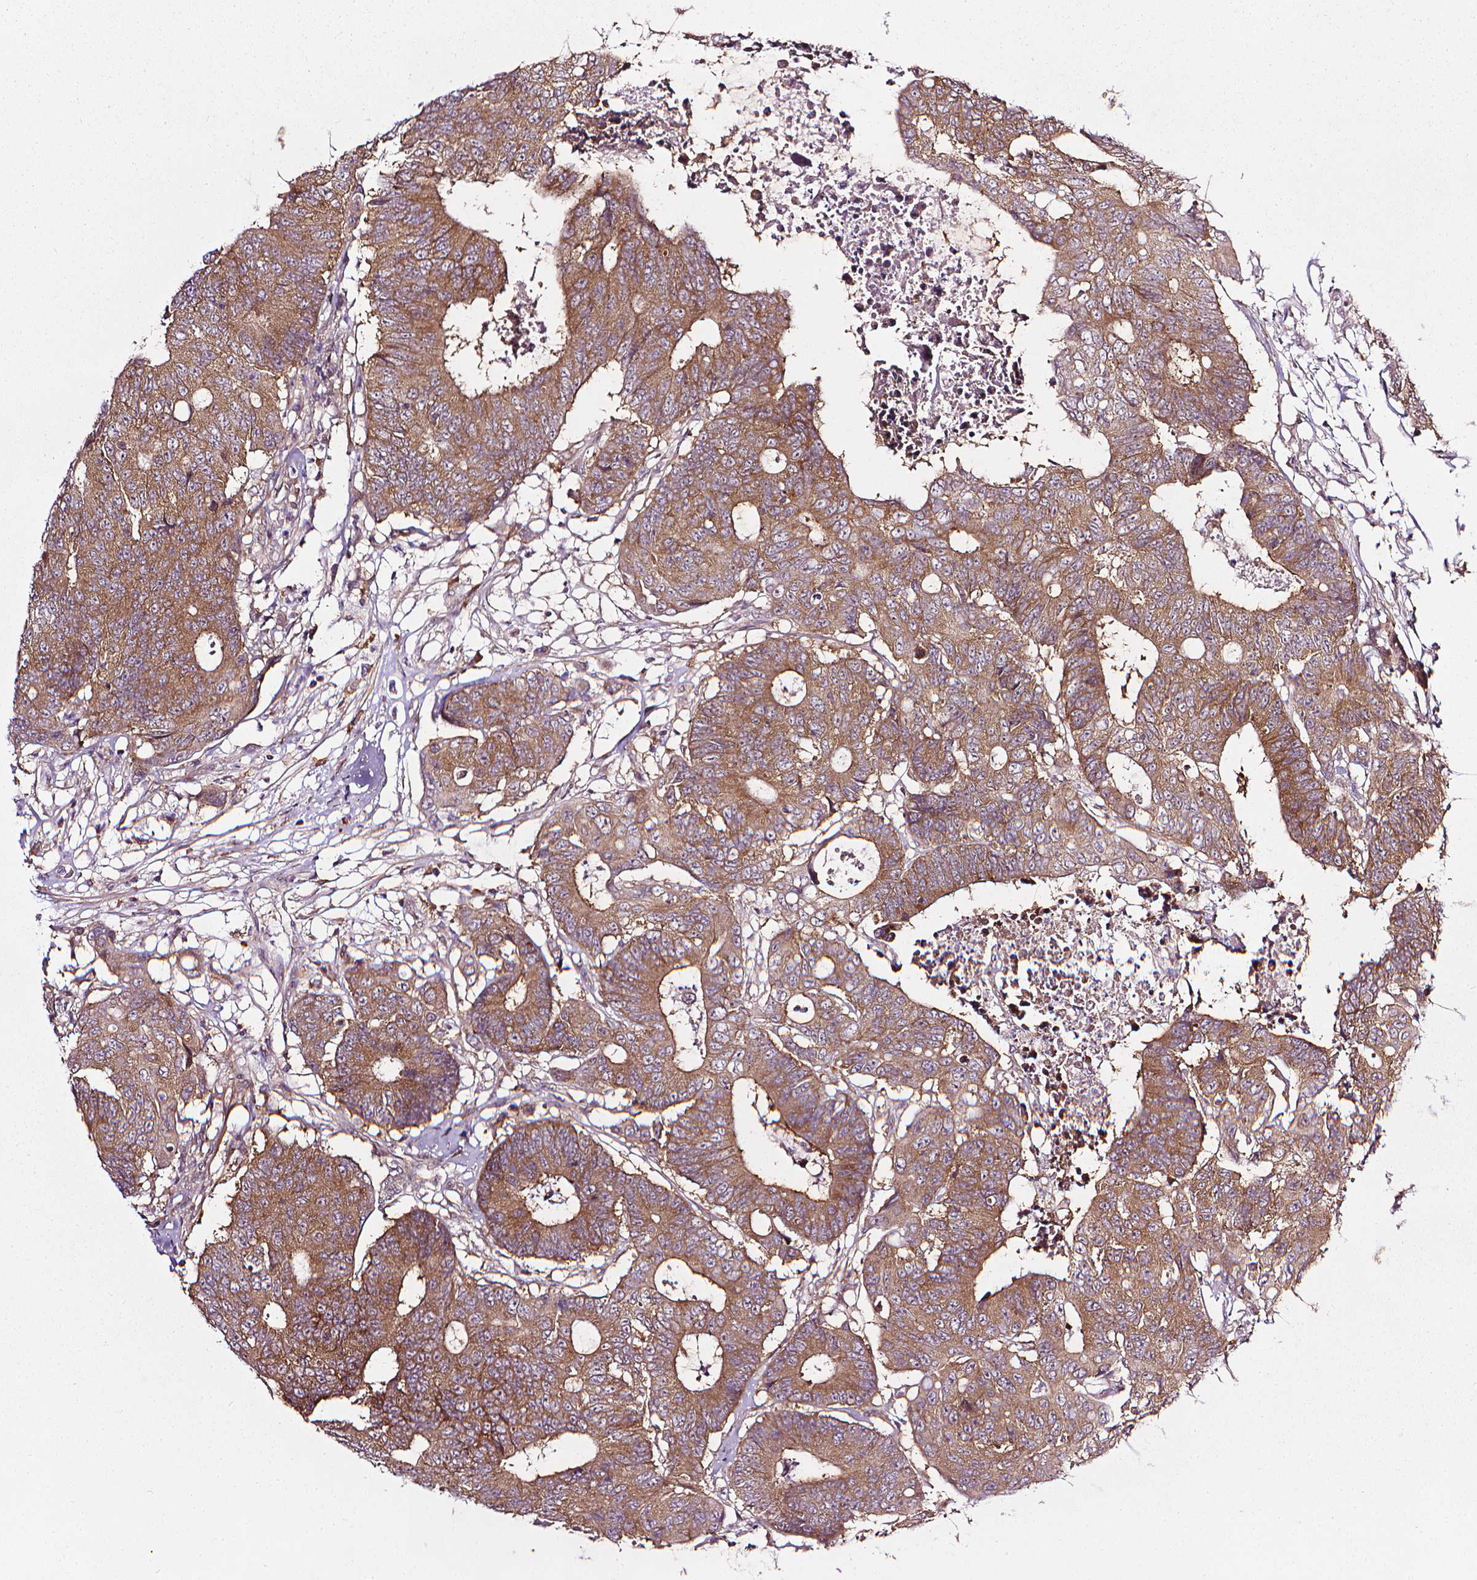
{"staining": {"intensity": "moderate", "quantity": ">75%", "location": "cytoplasmic/membranous"}, "tissue": "colorectal cancer", "cell_type": "Tumor cells", "image_type": "cancer", "snomed": [{"axis": "morphology", "description": "Adenocarcinoma, NOS"}, {"axis": "topography", "description": "Colon"}], "caption": "This histopathology image displays IHC staining of human colorectal adenocarcinoma, with medium moderate cytoplasmic/membranous expression in about >75% of tumor cells.", "gene": "PRAG1", "patient": {"sex": "female", "age": 48}}